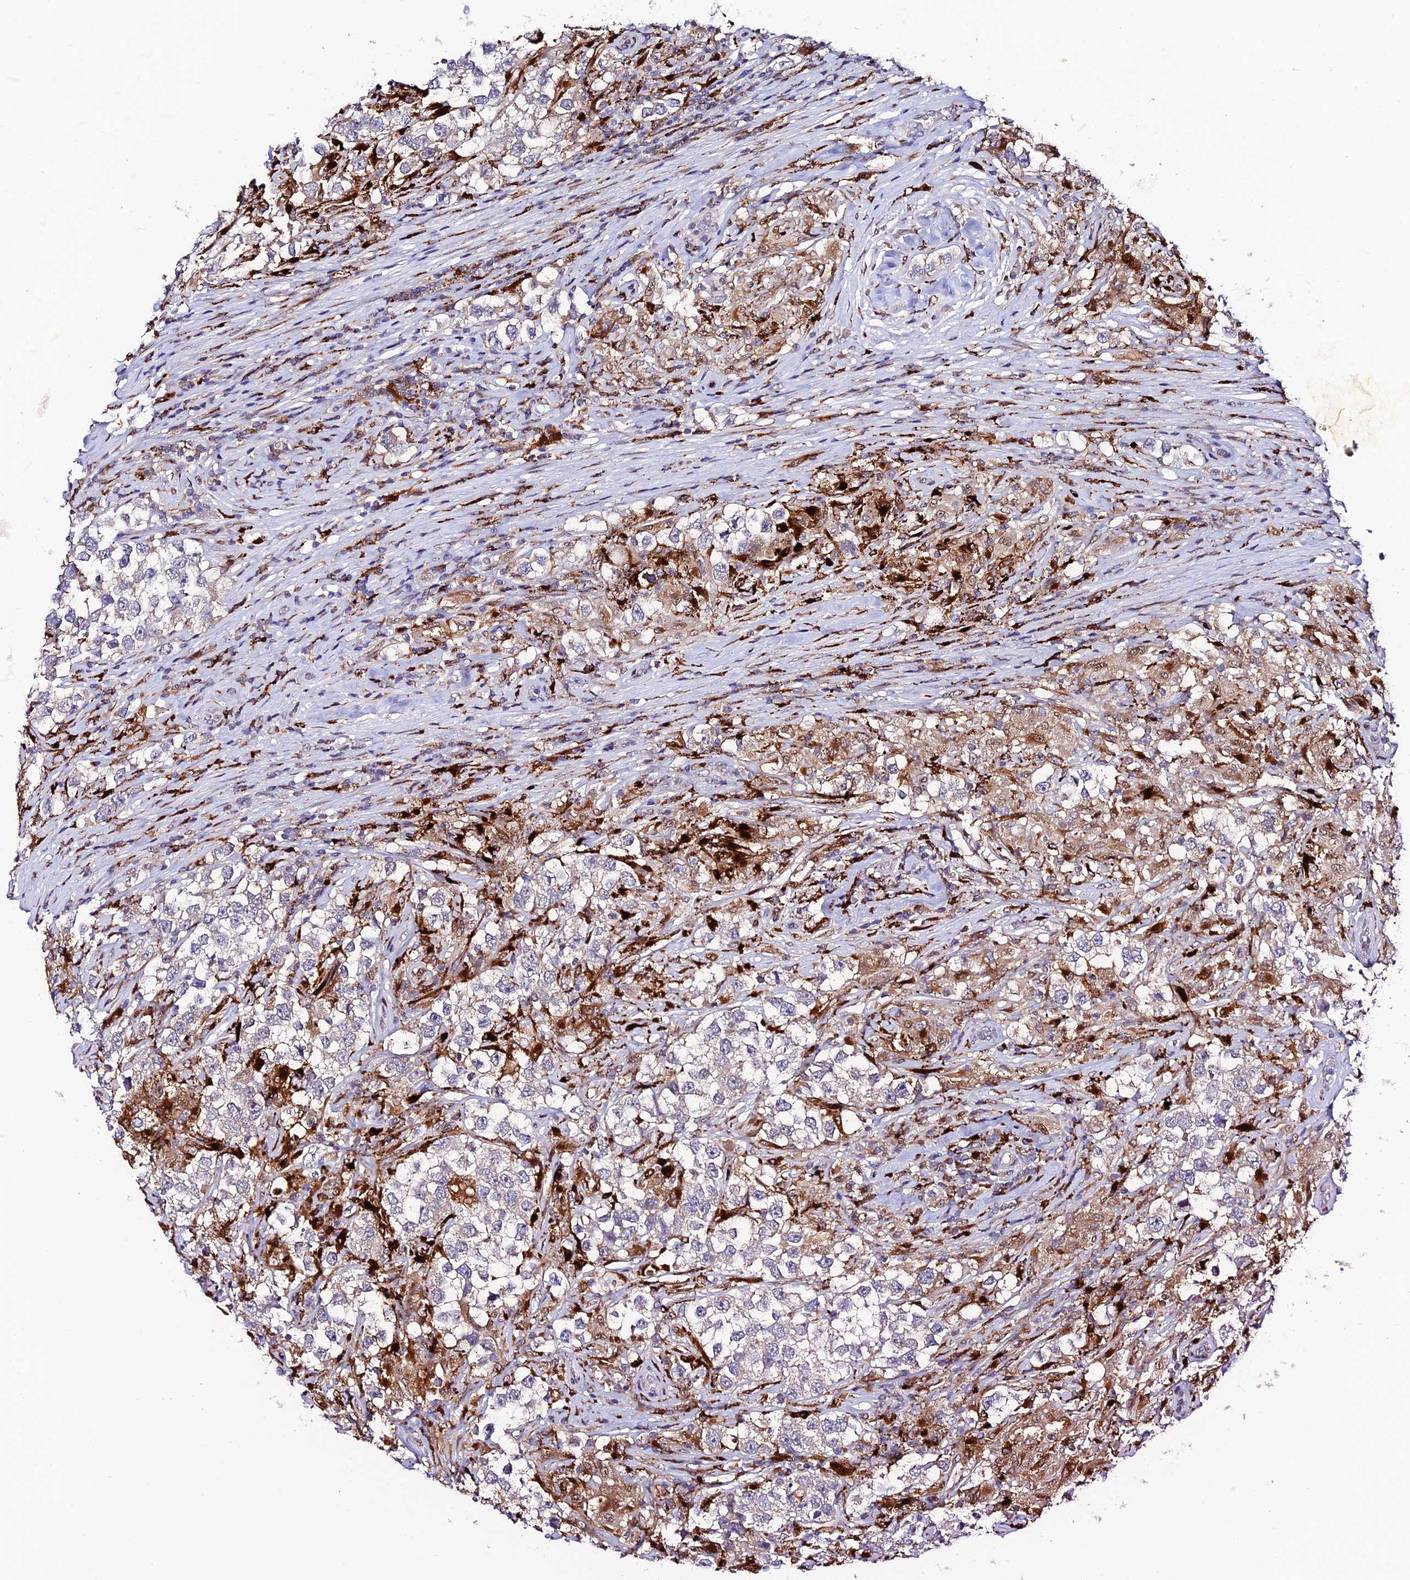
{"staining": {"intensity": "negative", "quantity": "none", "location": "none"}, "tissue": "testis cancer", "cell_type": "Tumor cells", "image_type": "cancer", "snomed": [{"axis": "morphology", "description": "Seminoma, NOS"}, {"axis": "topography", "description": "Testis"}], "caption": "Tumor cells are negative for protein expression in human seminoma (testis).", "gene": "HIC1", "patient": {"sex": "male", "age": 46}}